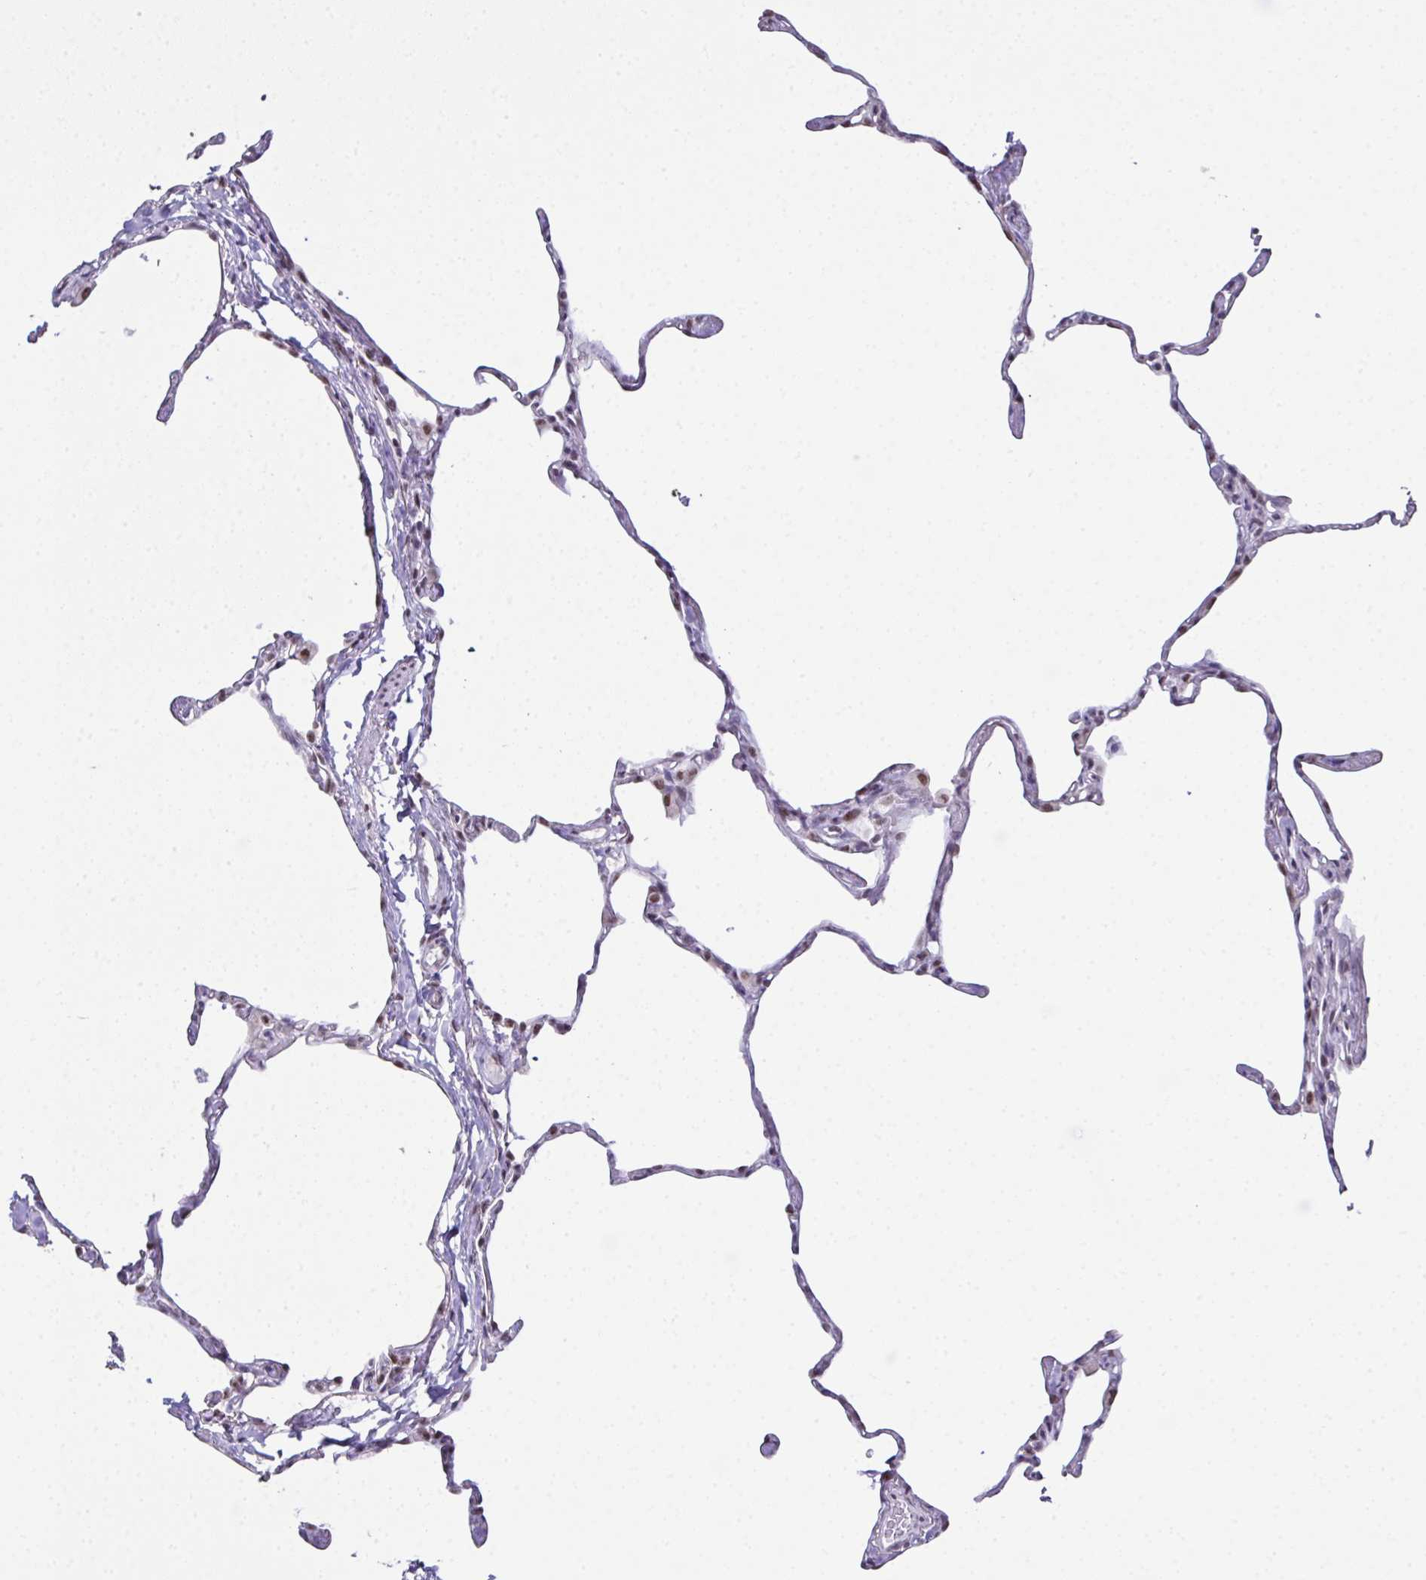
{"staining": {"intensity": "weak", "quantity": "25%-75%", "location": "nuclear"}, "tissue": "lung", "cell_type": "Alveolar cells", "image_type": "normal", "snomed": [{"axis": "morphology", "description": "Normal tissue, NOS"}, {"axis": "topography", "description": "Lung"}], "caption": "Immunohistochemical staining of benign human lung displays 25%-75% levels of weak nuclear protein positivity in approximately 25%-75% of alveolar cells. (DAB IHC with brightfield microscopy, high magnification).", "gene": "ZNF800", "patient": {"sex": "male", "age": 65}}